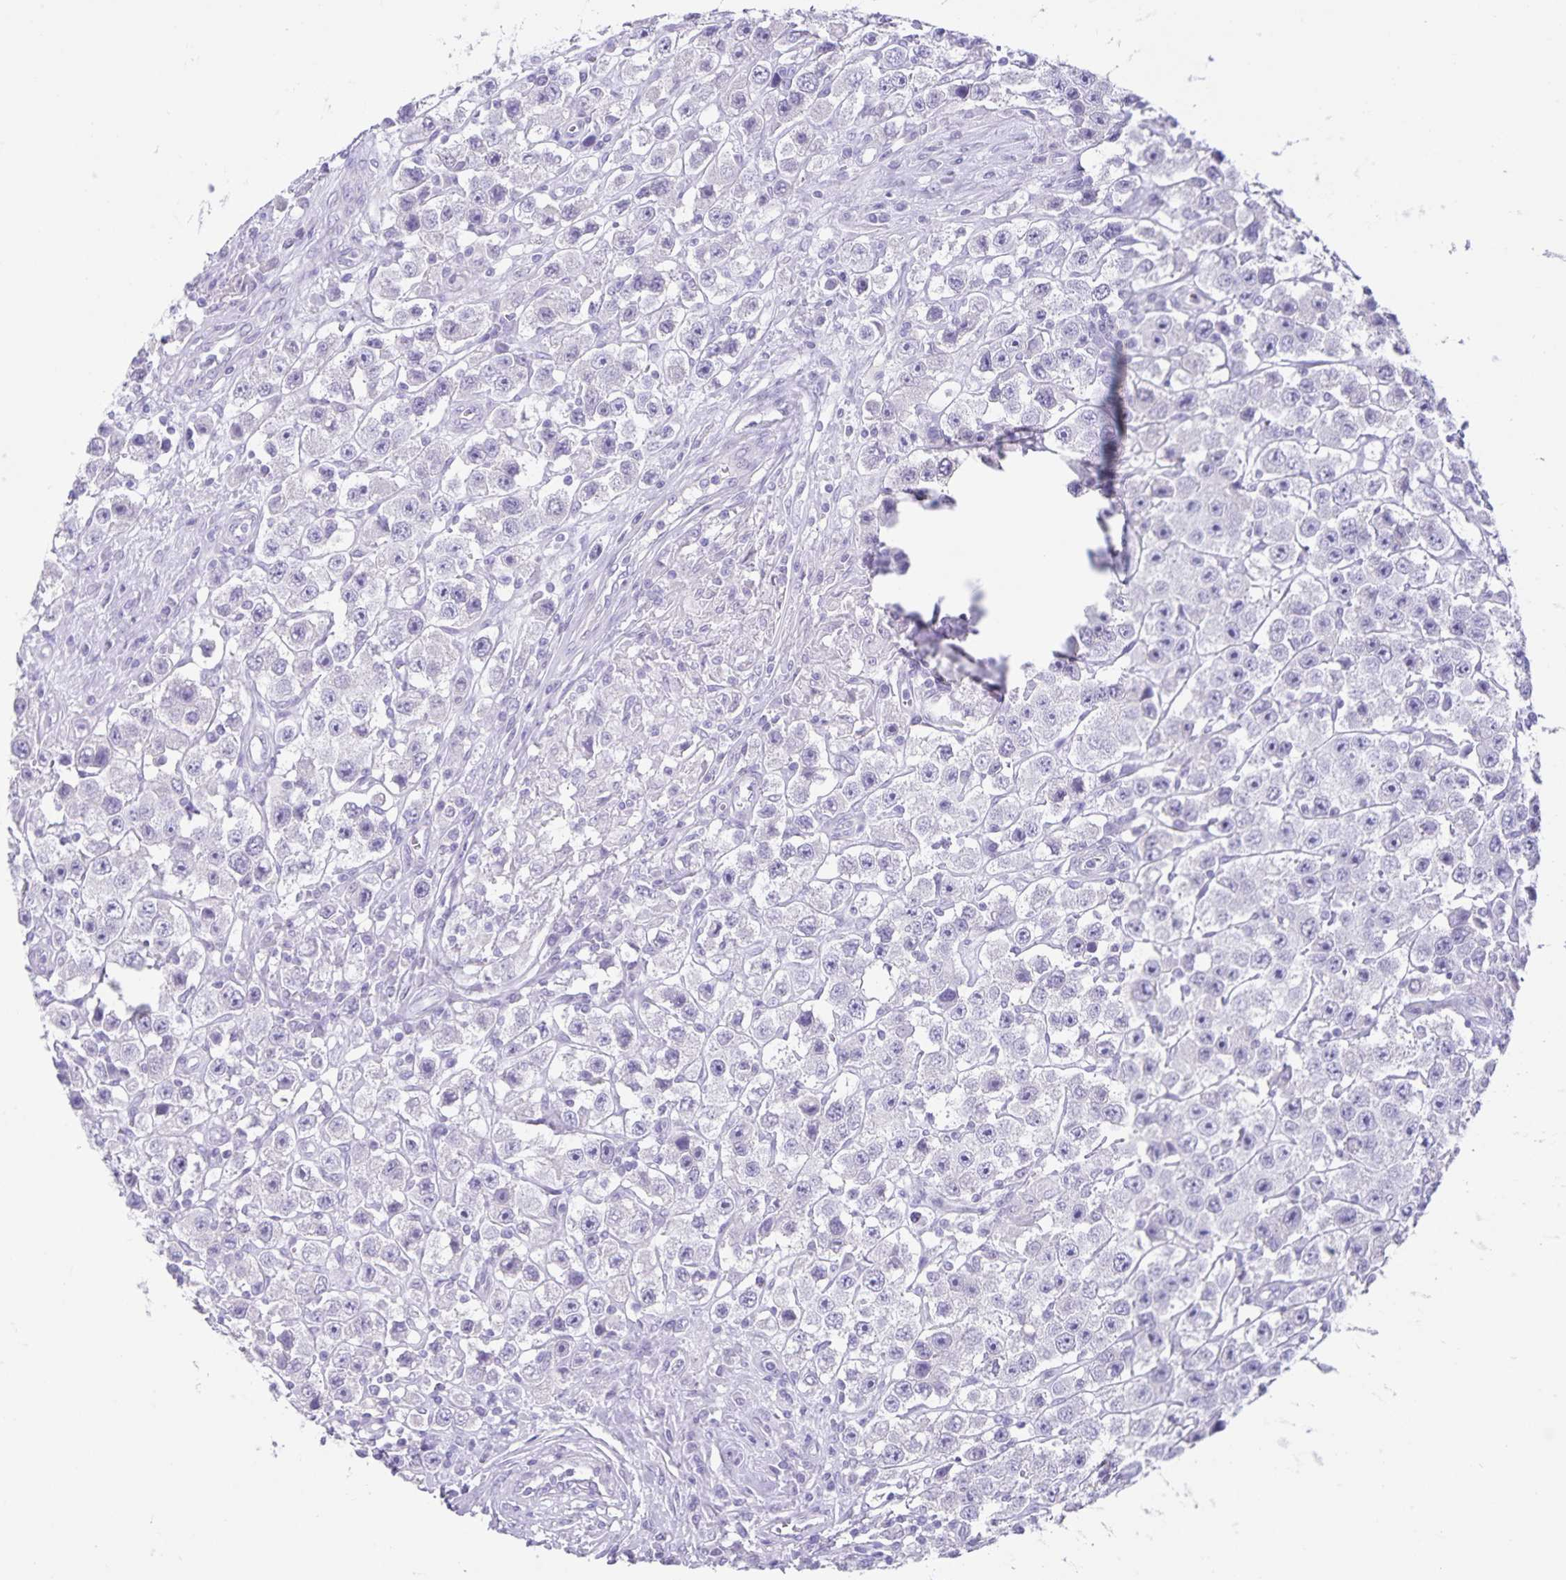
{"staining": {"intensity": "negative", "quantity": "none", "location": "none"}, "tissue": "testis cancer", "cell_type": "Tumor cells", "image_type": "cancer", "snomed": [{"axis": "morphology", "description": "Seminoma, NOS"}, {"axis": "topography", "description": "Testis"}], "caption": "Testis cancer was stained to show a protein in brown. There is no significant positivity in tumor cells. (Immunohistochemistry, brightfield microscopy, high magnification).", "gene": "C11orf42", "patient": {"sex": "male", "age": 45}}